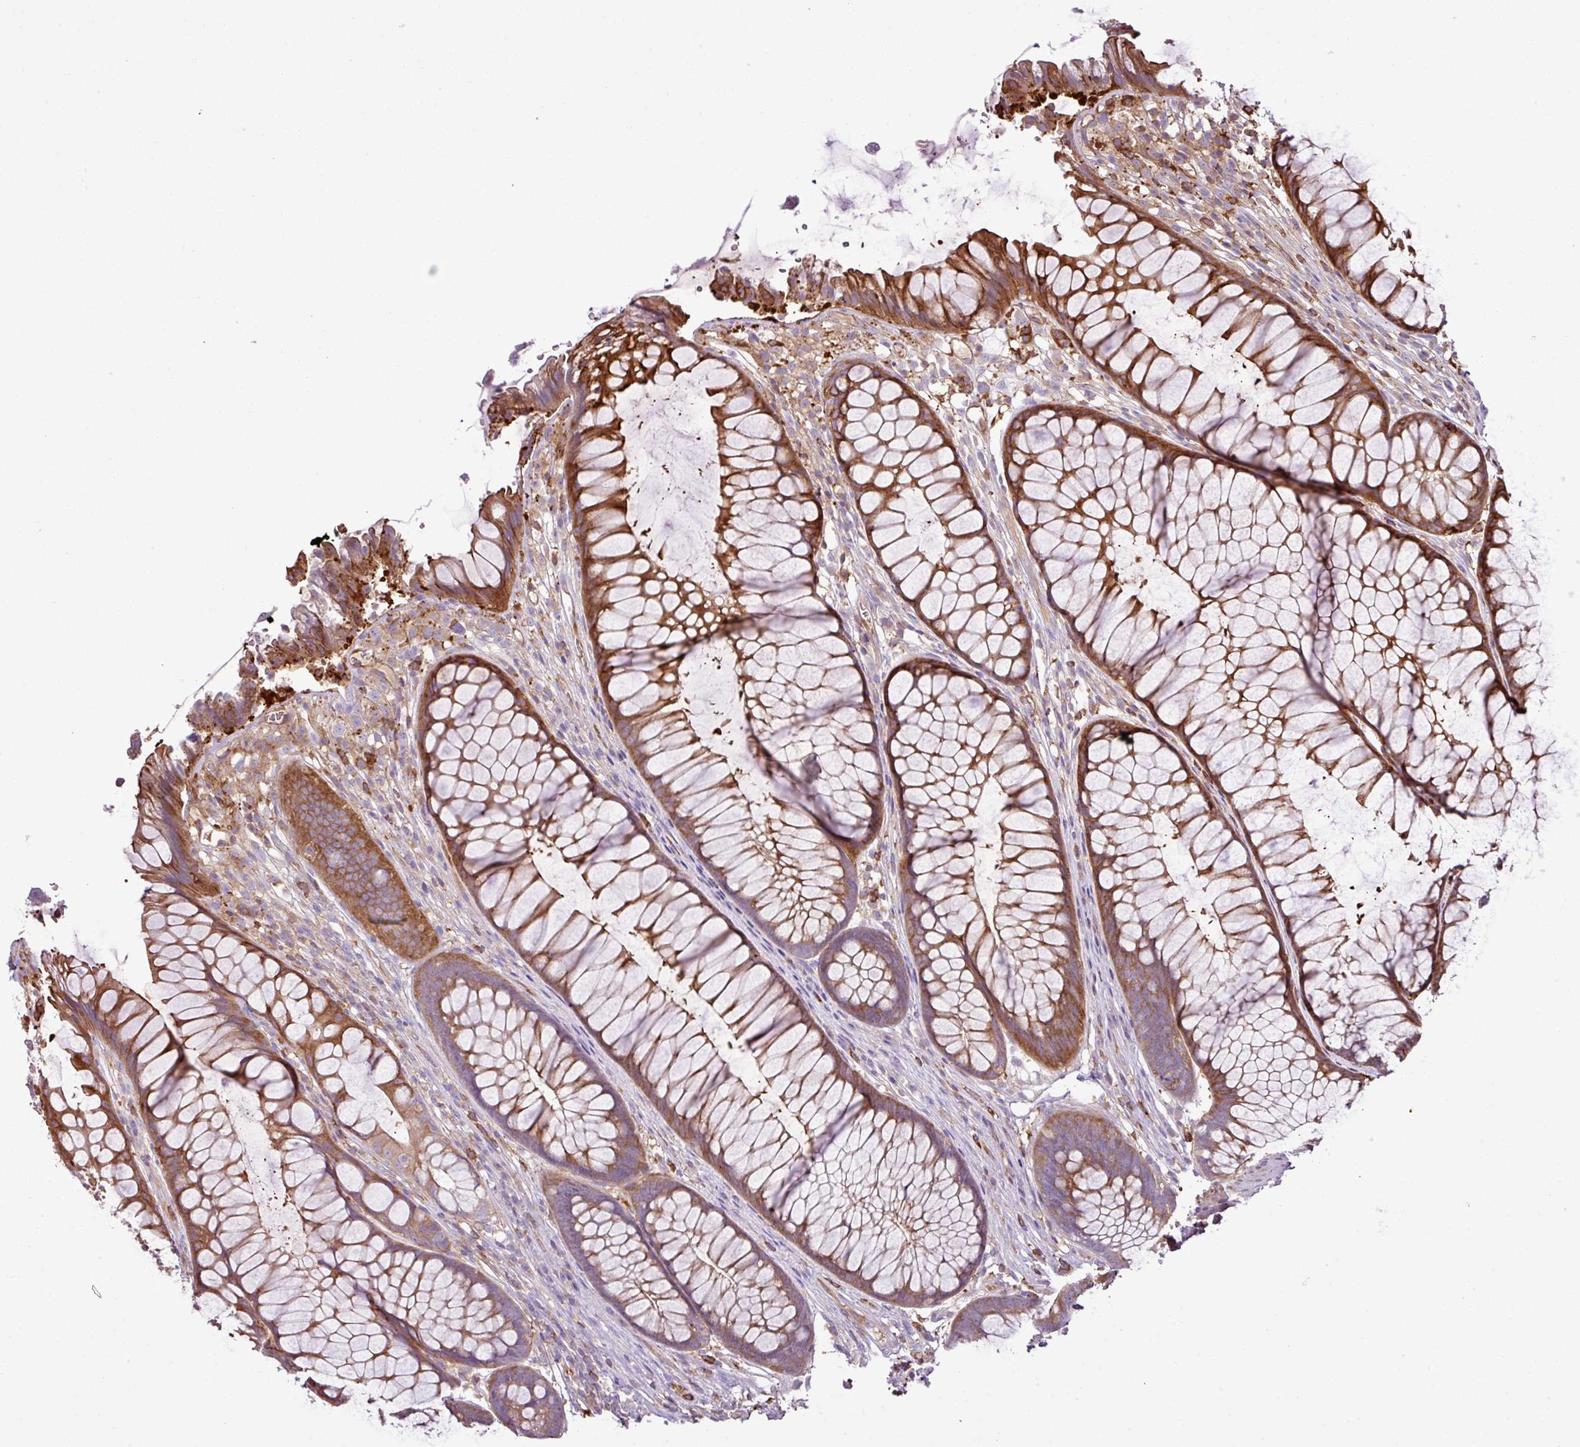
{"staining": {"intensity": "strong", "quantity": ">75%", "location": "cytoplasmic/membranous"}, "tissue": "rectum", "cell_type": "Glandular cells", "image_type": "normal", "snomed": [{"axis": "morphology", "description": "Normal tissue, NOS"}, {"axis": "topography", "description": "Smooth muscle"}, {"axis": "topography", "description": "Rectum"}], "caption": "Strong cytoplasmic/membranous expression is seen in approximately >75% of glandular cells in benign rectum.", "gene": "PGAP6", "patient": {"sex": "male", "age": 53}}